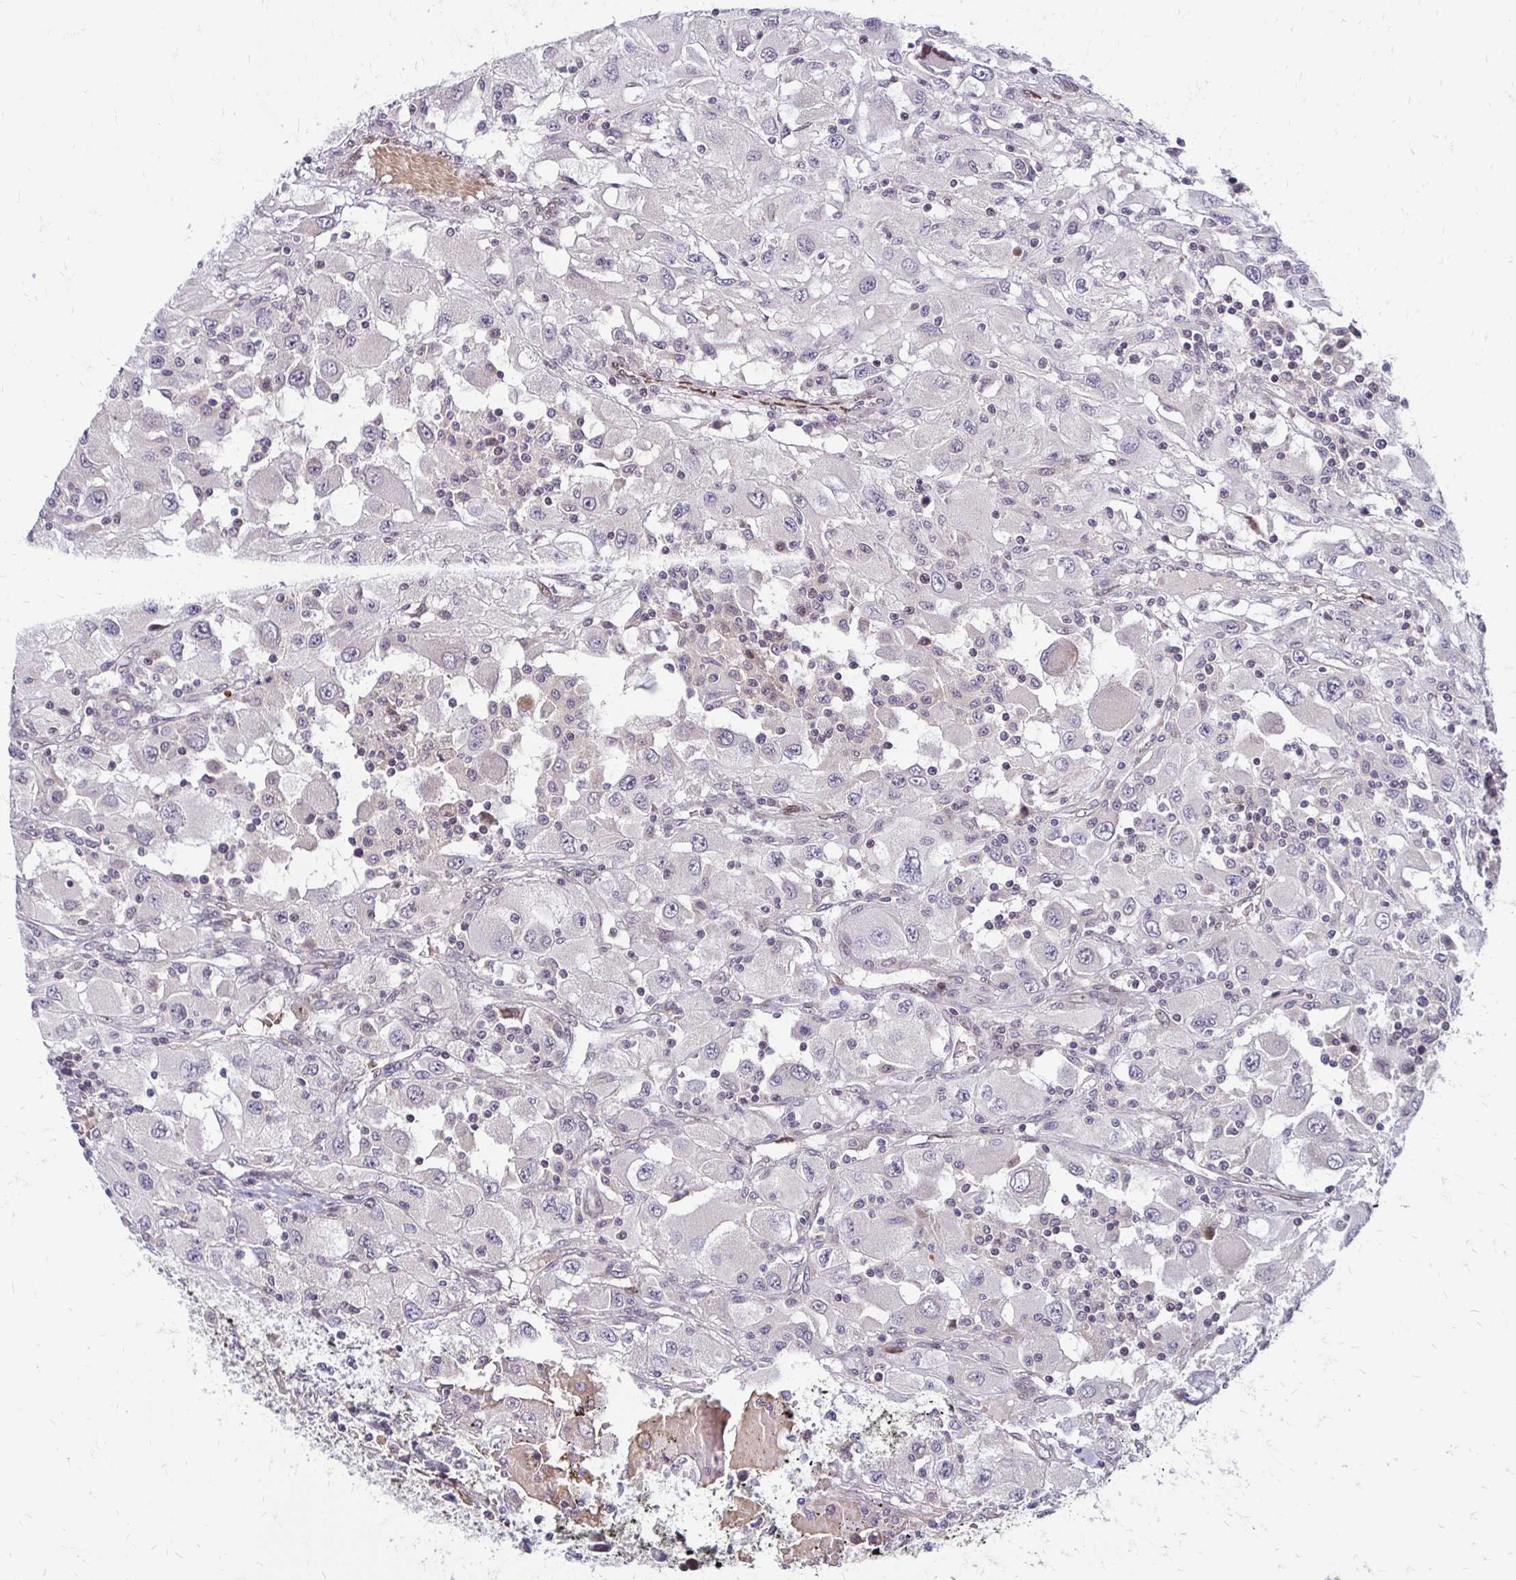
{"staining": {"intensity": "negative", "quantity": "none", "location": "none"}, "tissue": "renal cancer", "cell_type": "Tumor cells", "image_type": "cancer", "snomed": [{"axis": "morphology", "description": "Adenocarcinoma, NOS"}, {"axis": "topography", "description": "Kidney"}], "caption": "Human adenocarcinoma (renal) stained for a protein using immunohistochemistry shows no positivity in tumor cells.", "gene": "TRIR", "patient": {"sex": "female", "age": 67}}